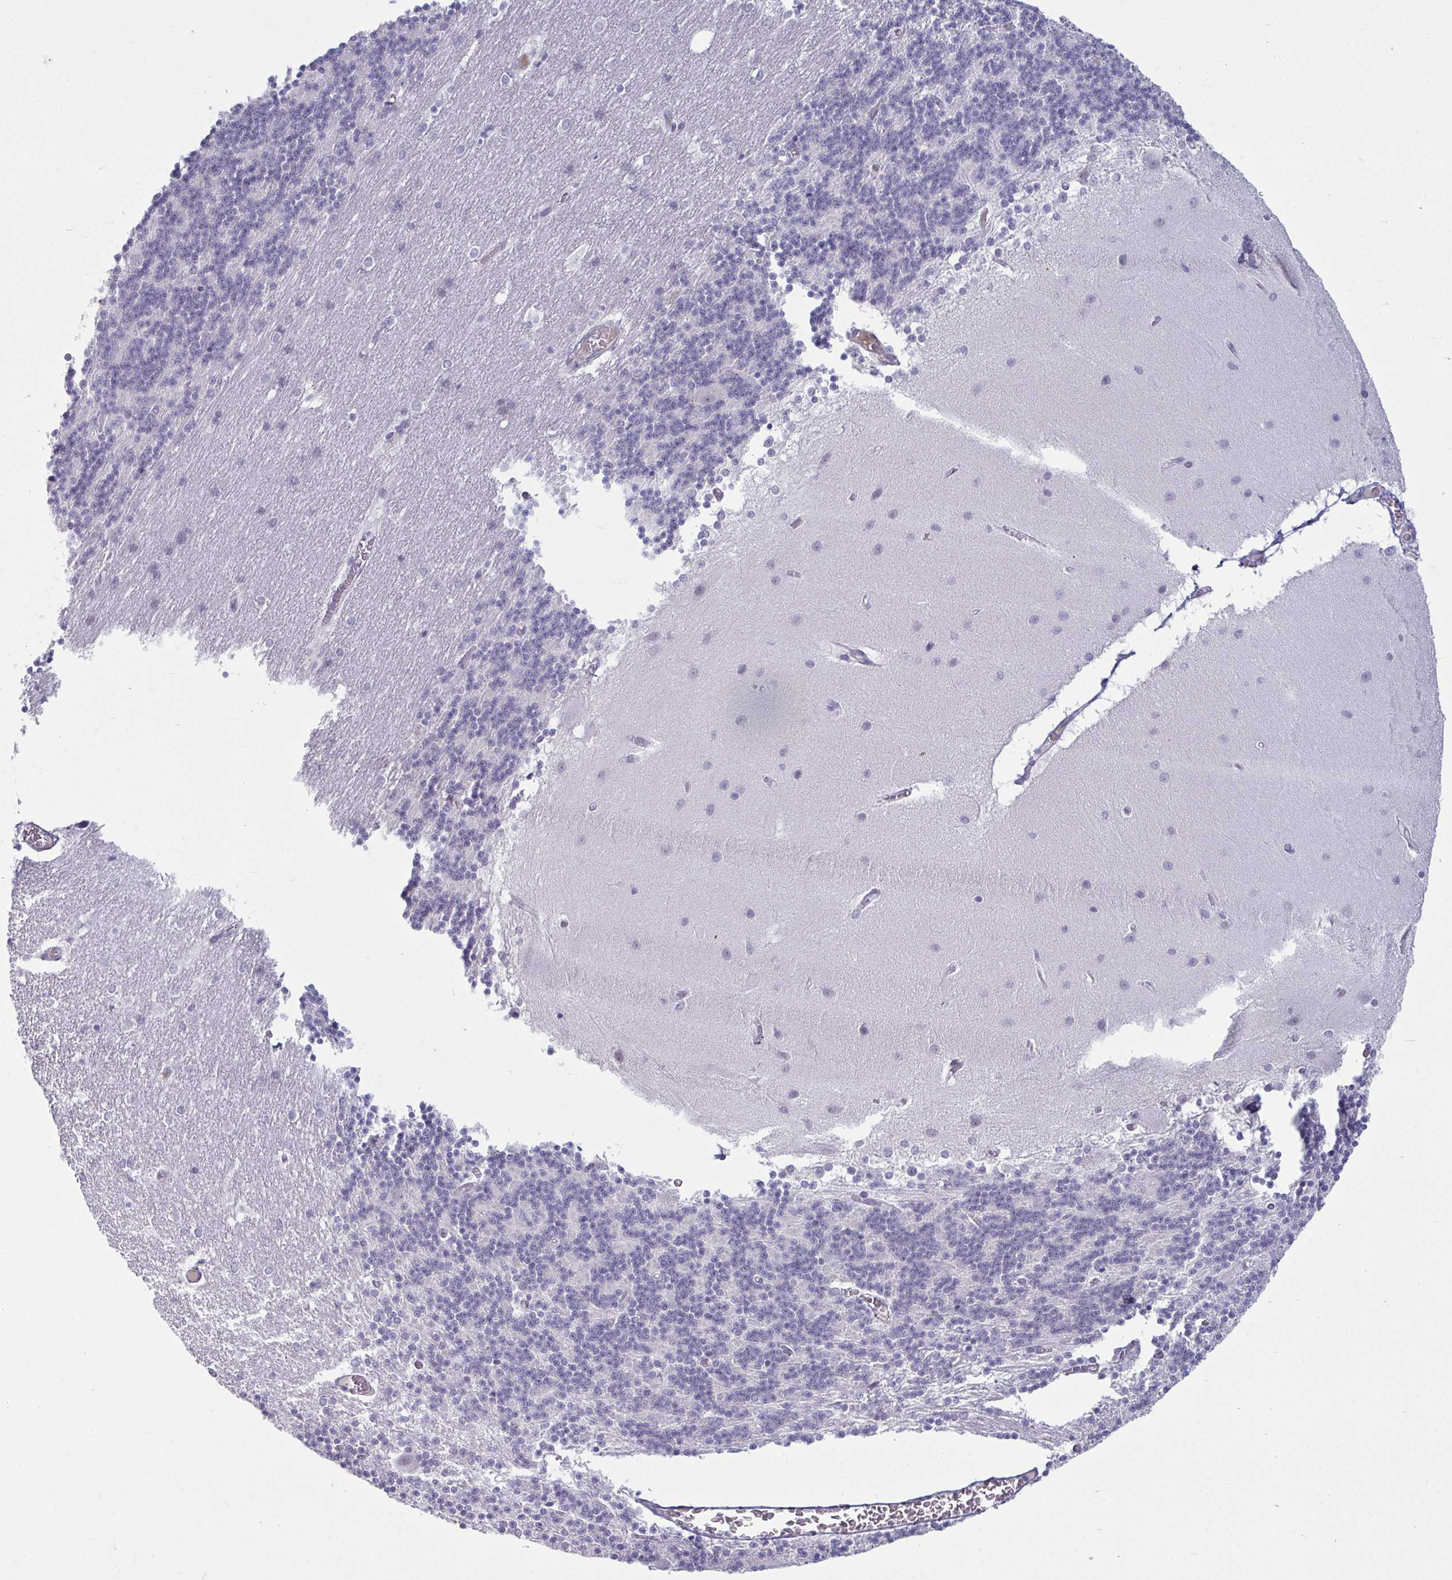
{"staining": {"intensity": "negative", "quantity": "none", "location": "none"}, "tissue": "cerebellum", "cell_type": "Cells in granular layer", "image_type": "normal", "snomed": [{"axis": "morphology", "description": "Normal tissue, NOS"}, {"axis": "topography", "description": "Cerebellum"}], "caption": "Immunohistochemistry (IHC) histopathology image of normal cerebellum: human cerebellum stained with DAB exhibits no significant protein staining in cells in granular layer.", "gene": "RNASEH1", "patient": {"sex": "female", "age": 54}}